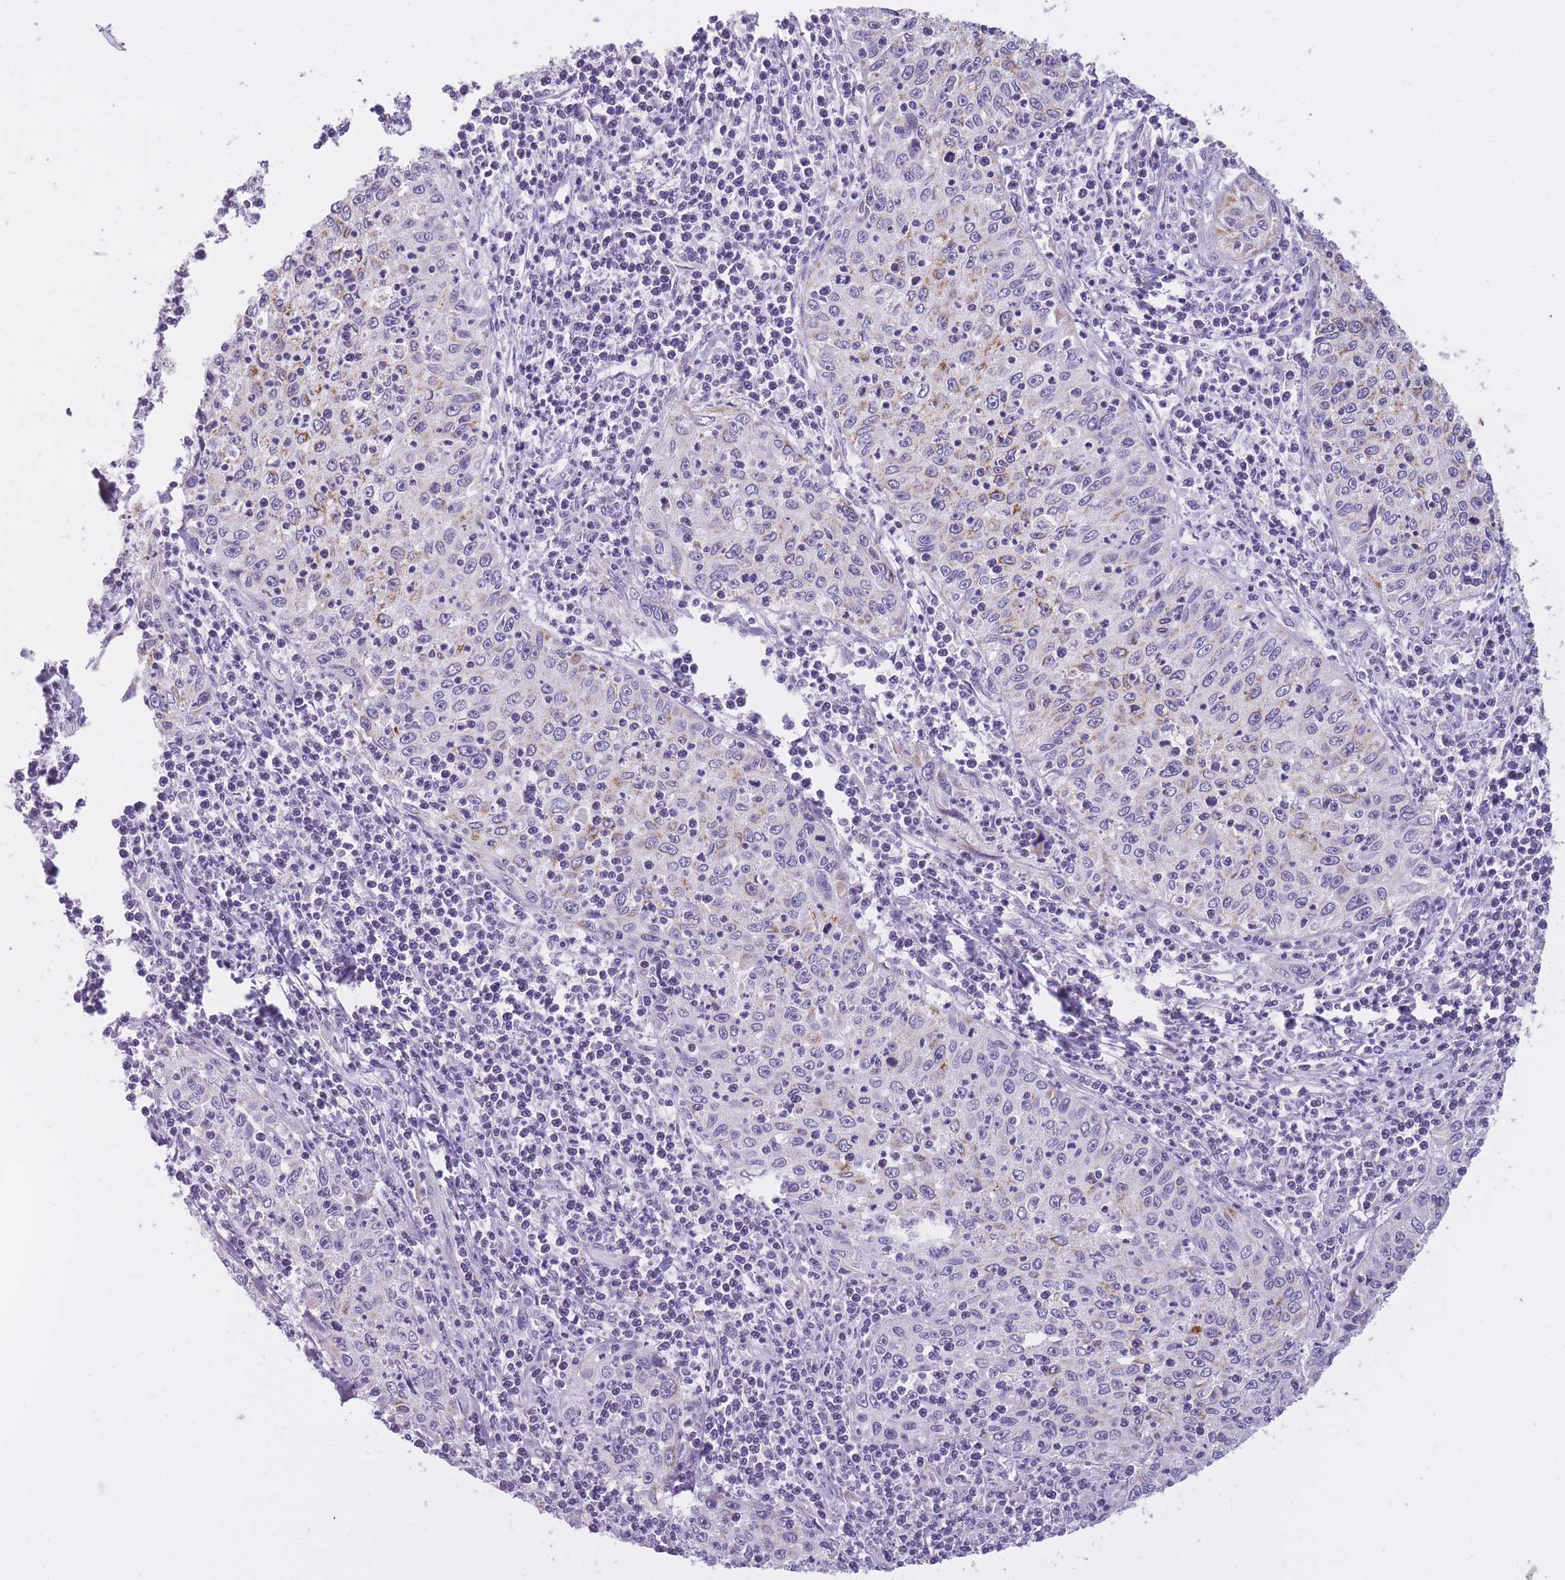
{"staining": {"intensity": "moderate", "quantity": "<25%", "location": "cytoplasmic/membranous"}, "tissue": "cervical cancer", "cell_type": "Tumor cells", "image_type": "cancer", "snomed": [{"axis": "morphology", "description": "Squamous cell carcinoma, NOS"}, {"axis": "topography", "description": "Cervix"}], "caption": "Protein expression analysis of human cervical cancer (squamous cell carcinoma) reveals moderate cytoplasmic/membranous positivity in about <25% of tumor cells.", "gene": "RNF170", "patient": {"sex": "female", "age": 30}}